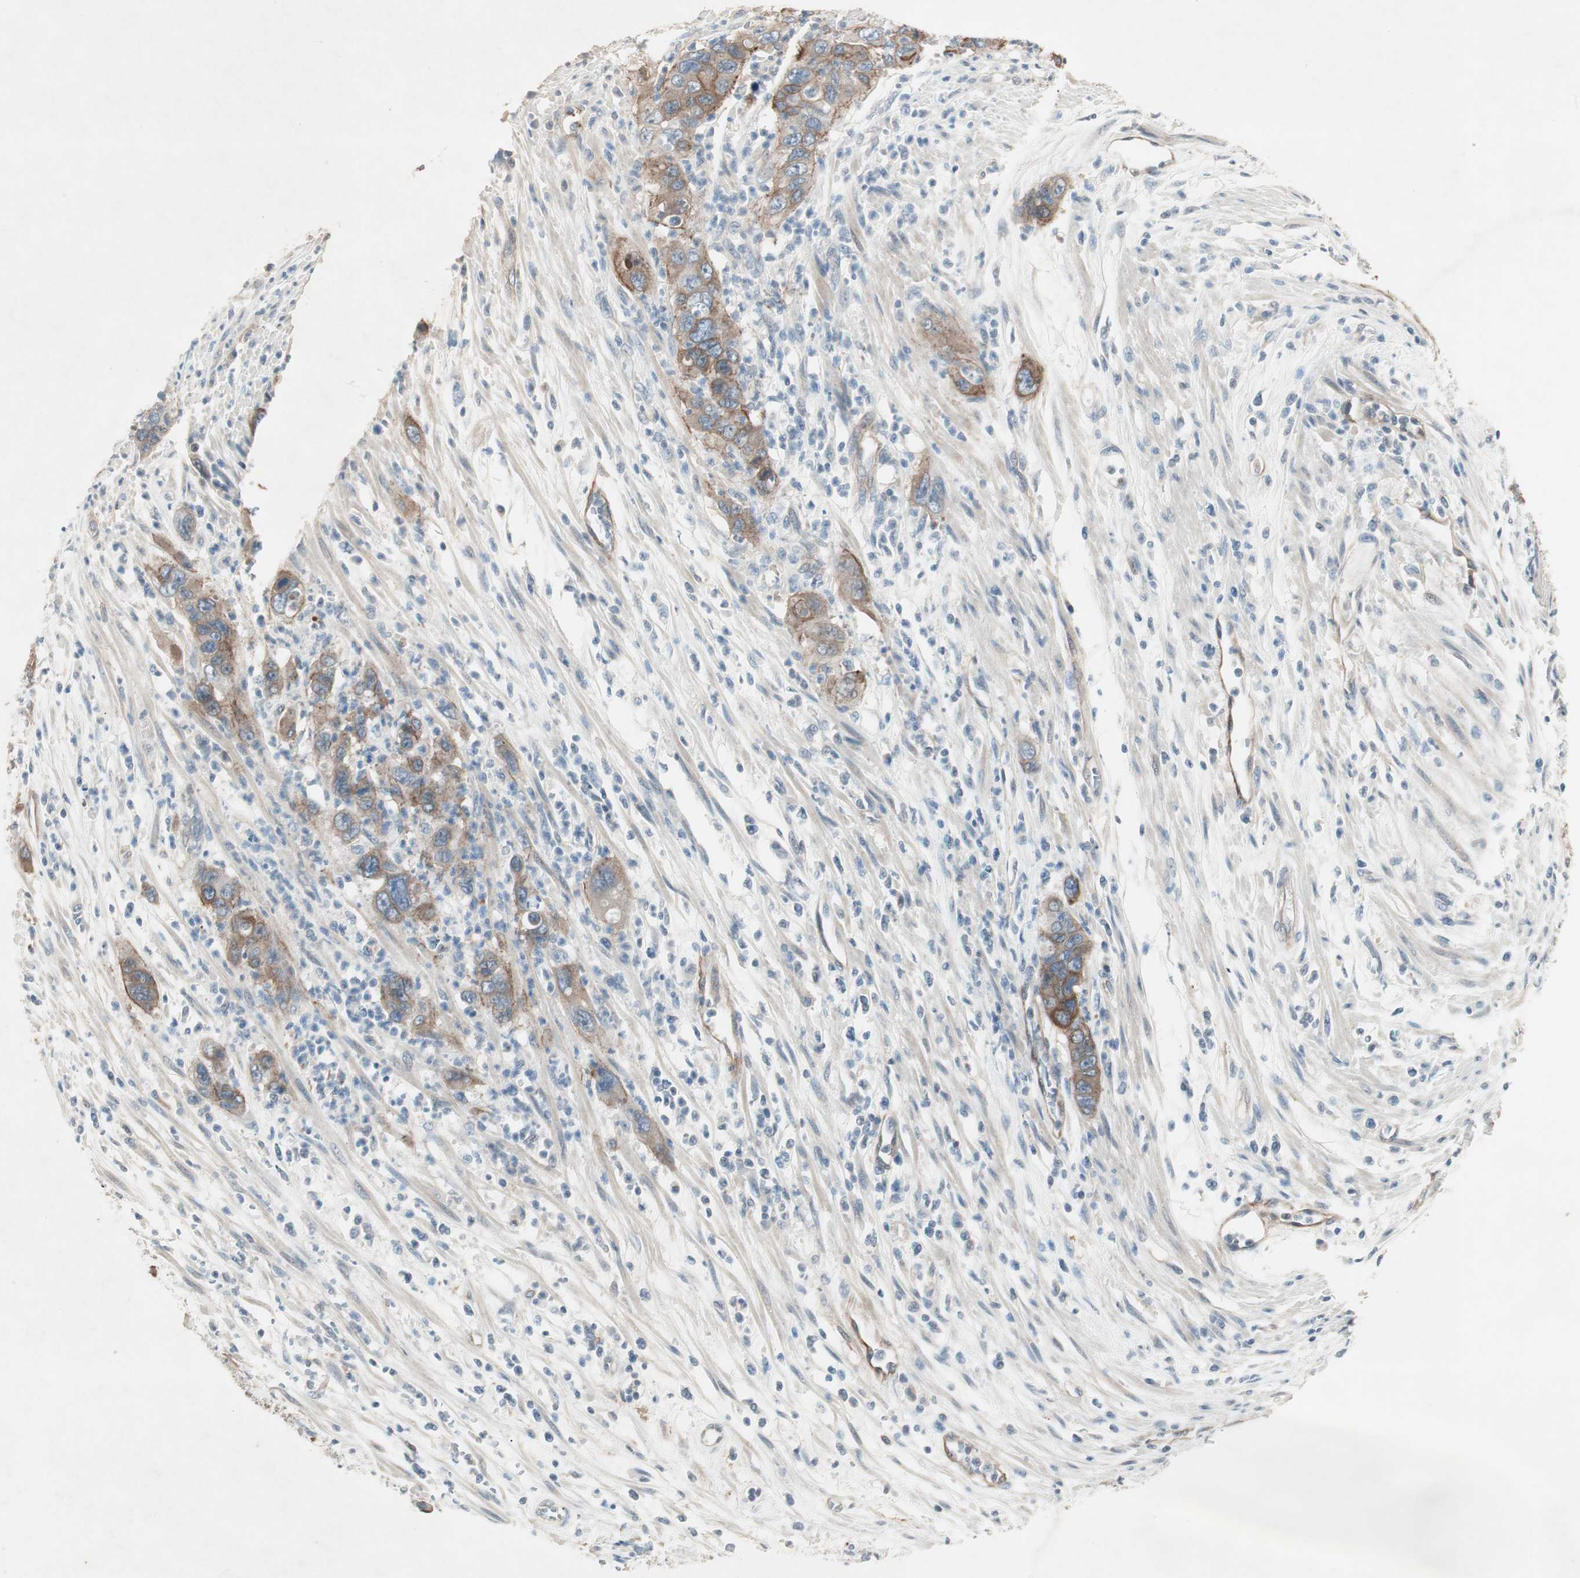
{"staining": {"intensity": "moderate", "quantity": "25%-75%", "location": "cytoplasmic/membranous"}, "tissue": "pancreatic cancer", "cell_type": "Tumor cells", "image_type": "cancer", "snomed": [{"axis": "morphology", "description": "Adenocarcinoma, NOS"}, {"axis": "topography", "description": "Pancreas"}], "caption": "Approximately 25%-75% of tumor cells in human adenocarcinoma (pancreatic) exhibit moderate cytoplasmic/membranous protein expression as visualized by brown immunohistochemical staining.", "gene": "ITGB4", "patient": {"sex": "female", "age": 71}}